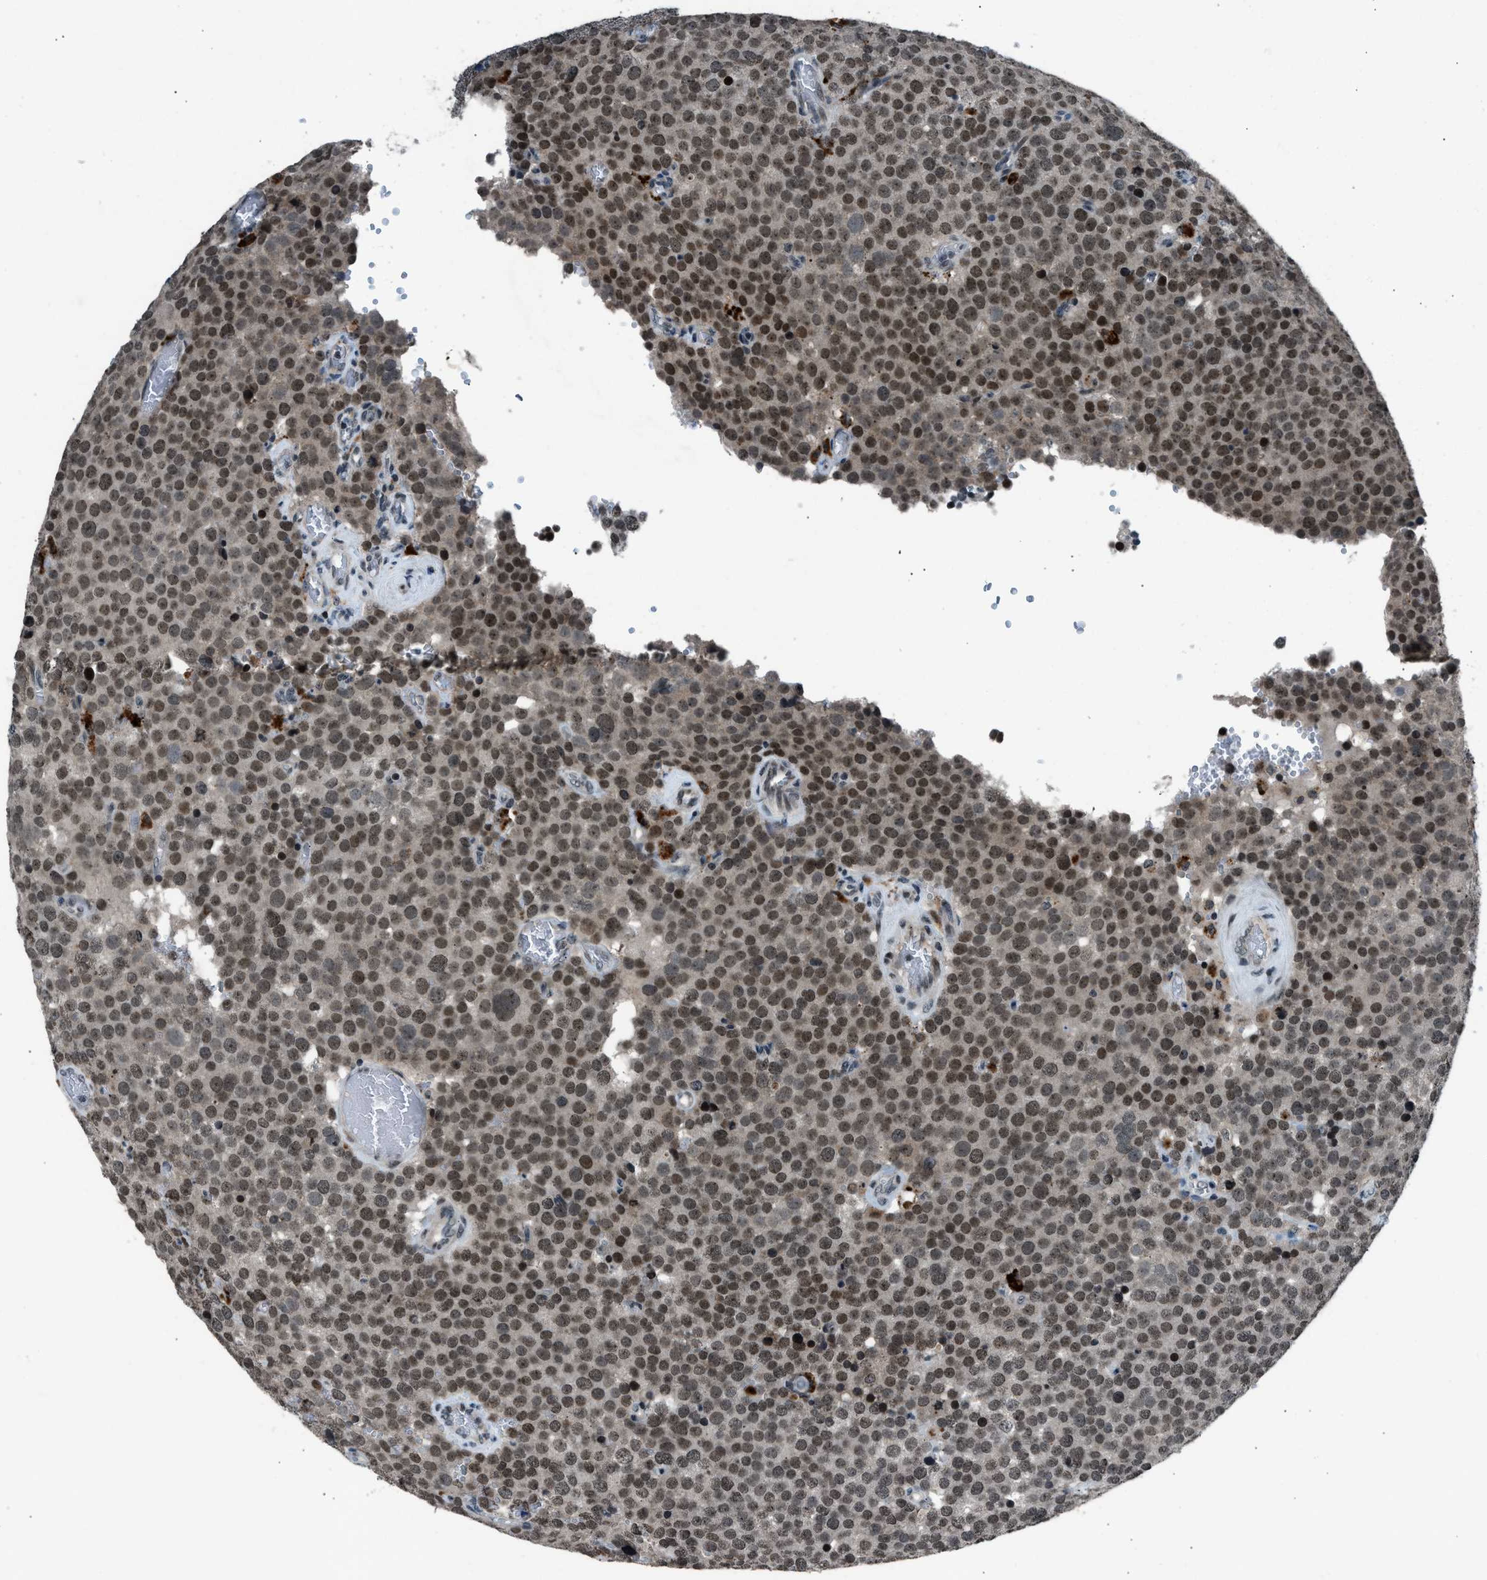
{"staining": {"intensity": "moderate", "quantity": ">75%", "location": "nuclear"}, "tissue": "testis cancer", "cell_type": "Tumor cells", "image_type": "cancer", "snomed": [{"axis": "morphology", "description": "Normal tissue, NOS"}, {"axis": "morphology", "description": "Seminoma, NOS"}, {"axis": "topography", "description": "Testis"}], "caption": "Protein staining of seminoma (testis) tissue exhibits moderate nuclear staining in about >75% of tumor cells. (IHC, brightfield microscopy, high magnification).", "gene": "ADCY1", "patient": {"sex": "male", "age": 71}}